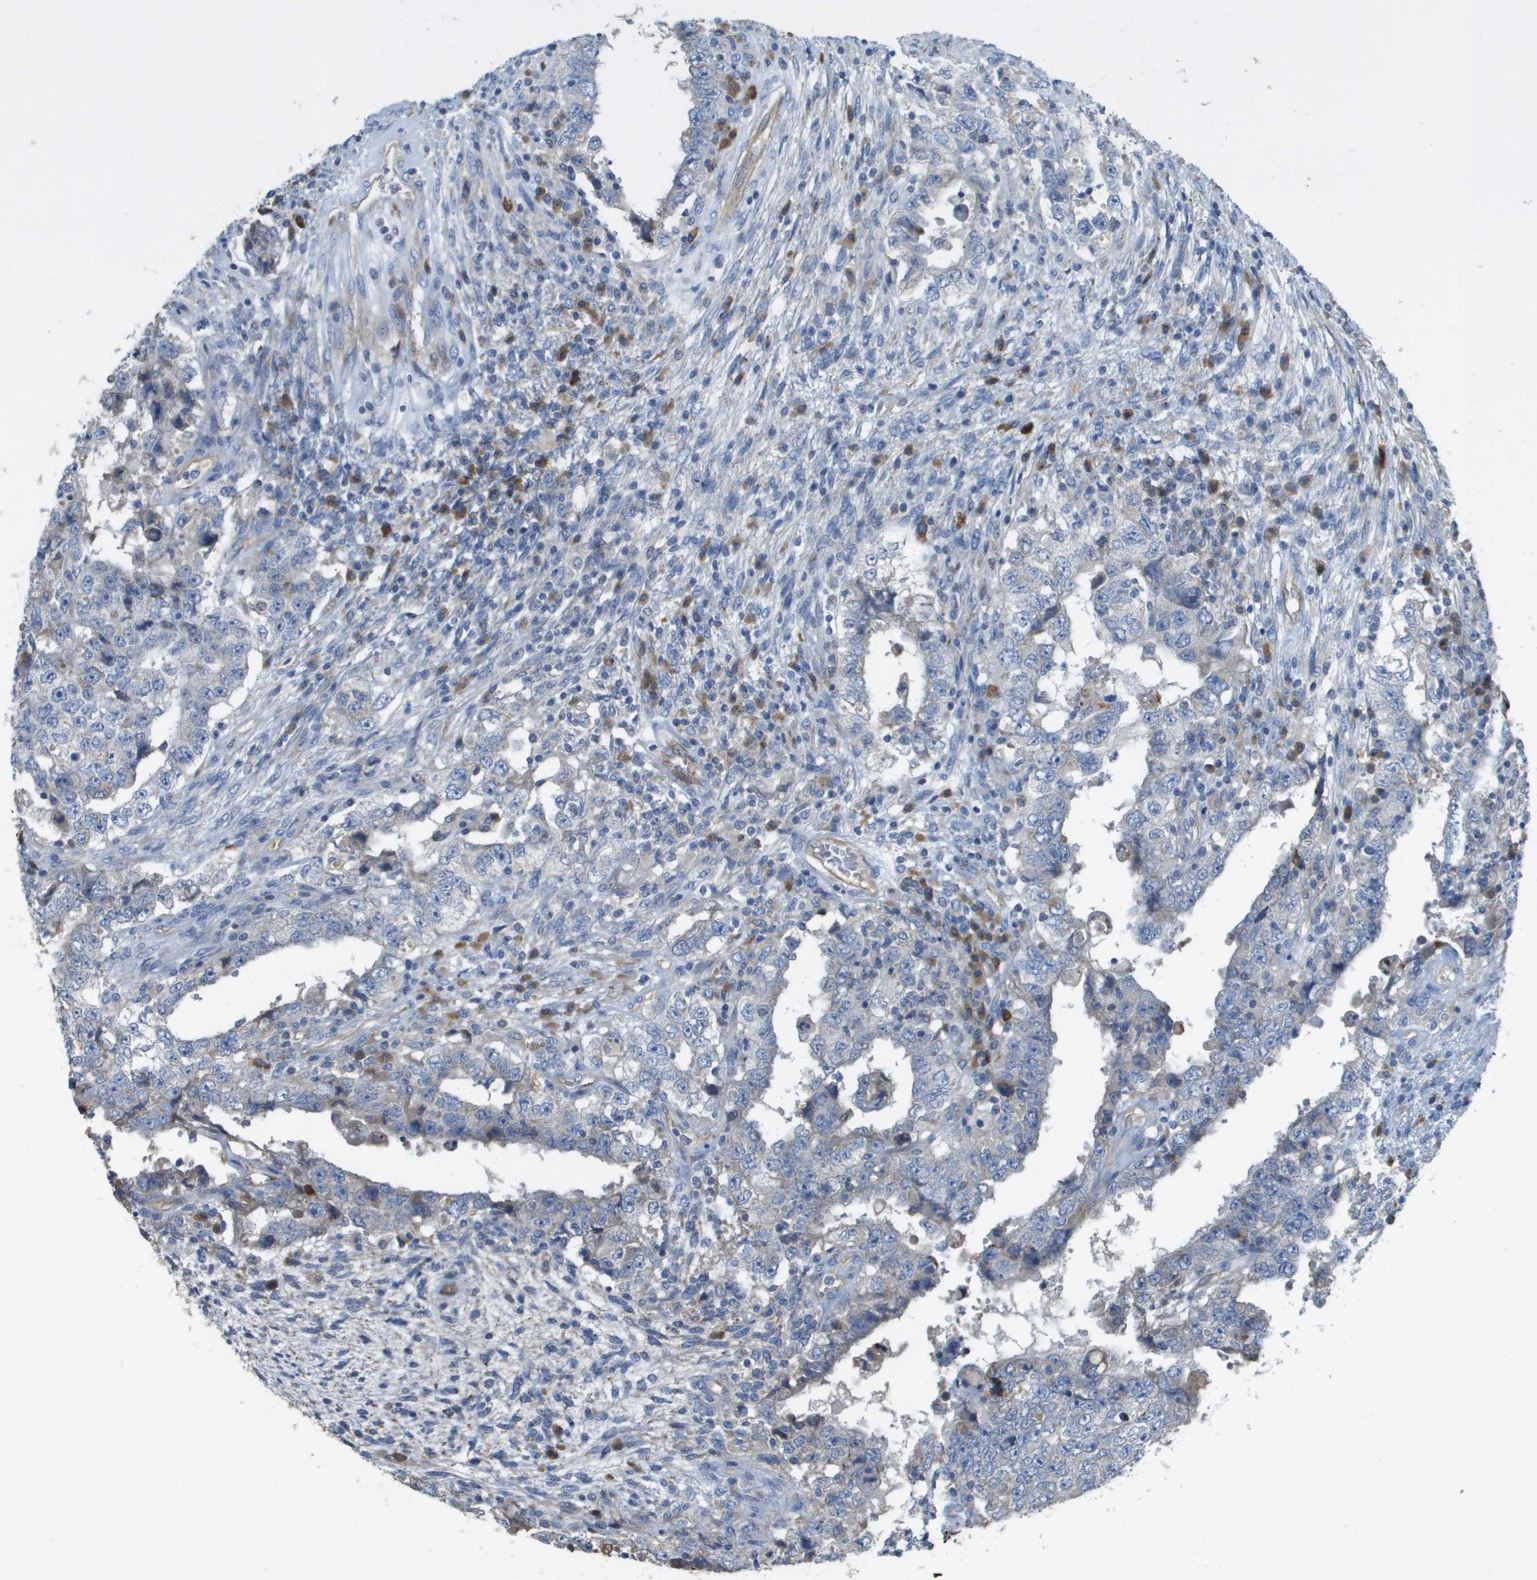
{"staining": {"intensity": "negative", "quantity": "none", "location": "none"}, "tissue": "testis cancer", "cell_type": "Tumor cells", "image_type": "cancer", "snomed": [{"axis": "morphology", "description": "Carcinoma, Embryonal, NOS"}, {"axis": "topography", "description": "Testis"}], "caption": "The image shows no staining of tumor cells in testis cancer (embryonal carcinoma).", "gene": "CASP10", "patient": {"sex": "male", "age": 26}}